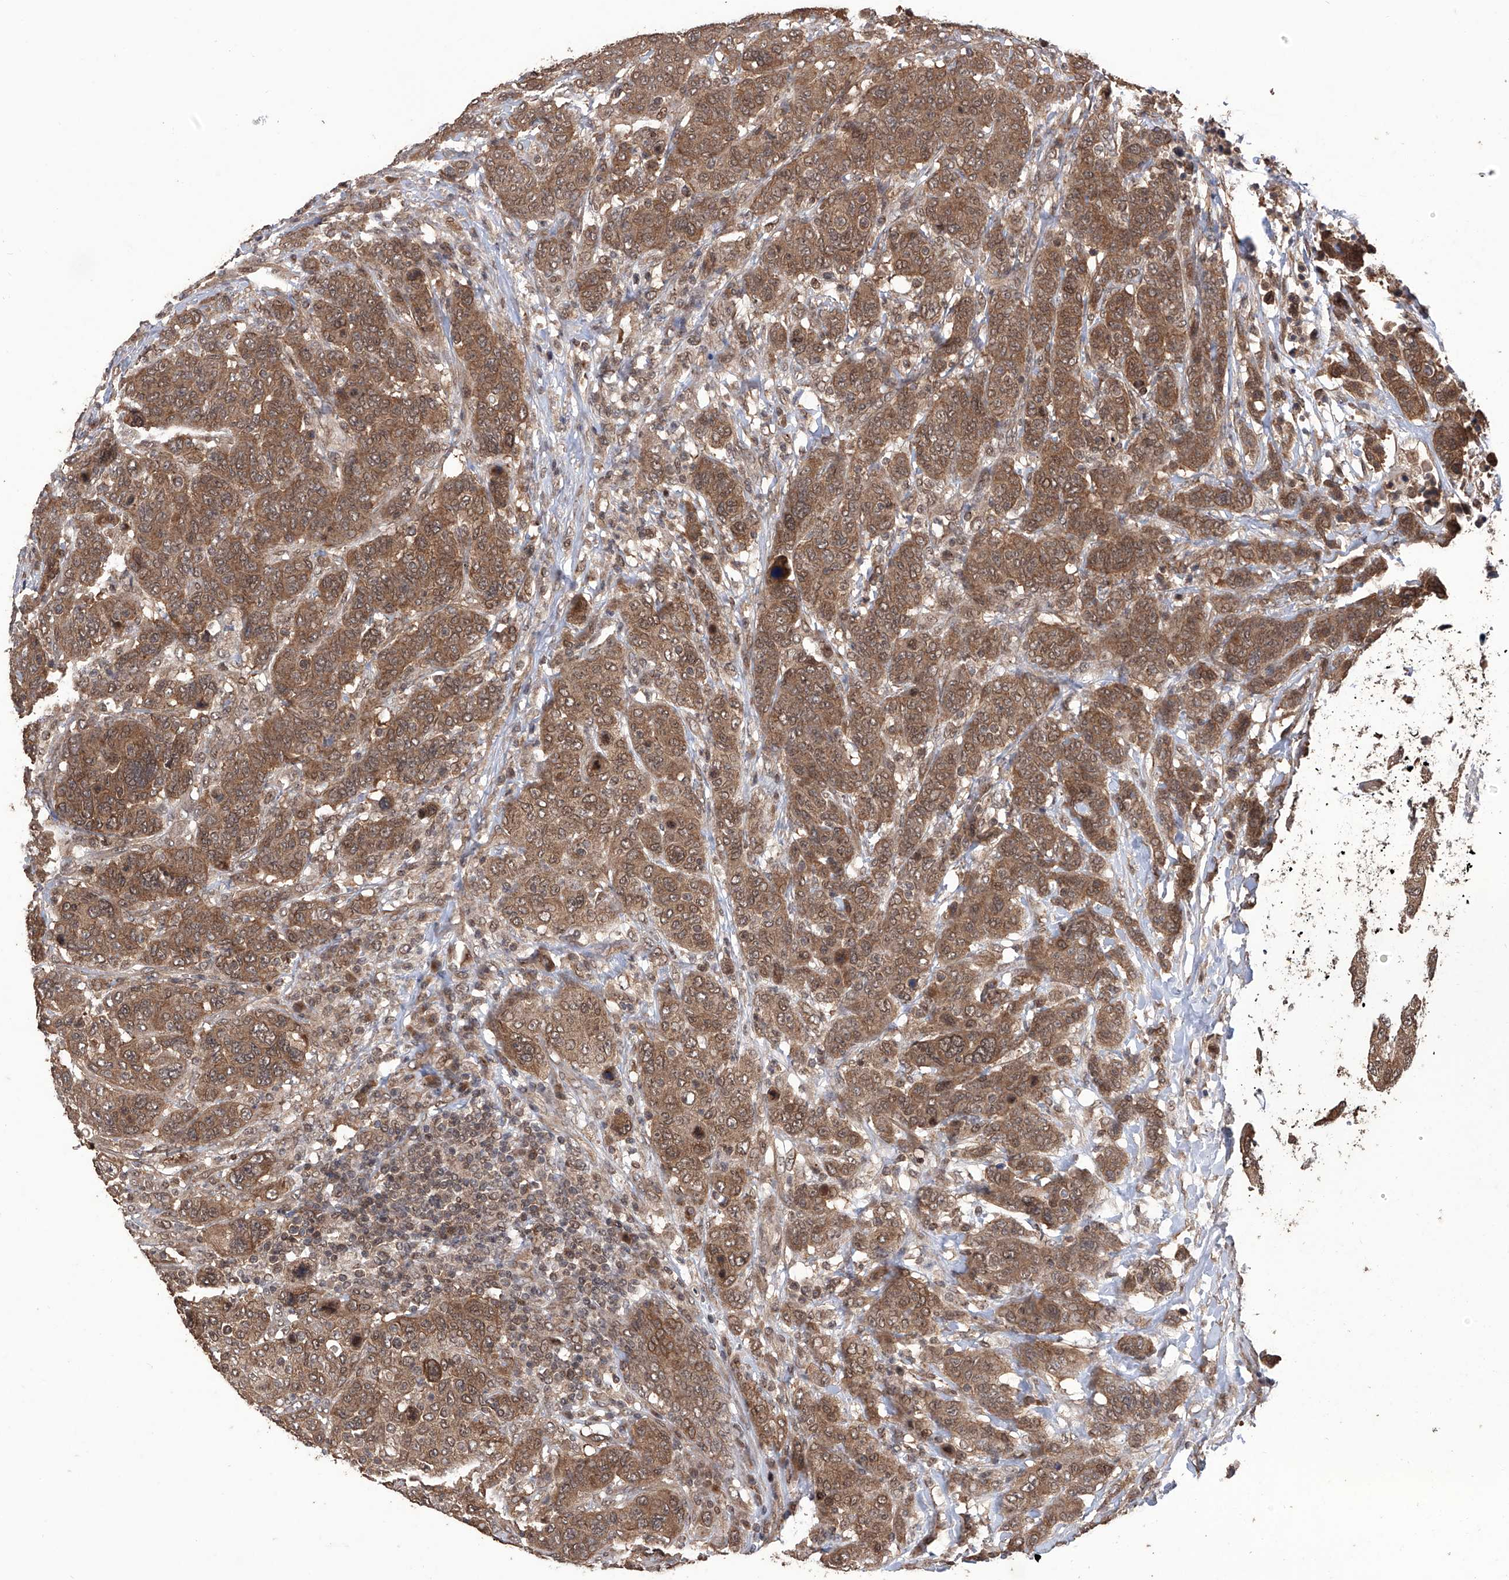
{"staining": {"intensity": "moderate", "quantity": ">75%", "location": "cytoplasmic/membranous,nuclear"}, "tissue": "breast cancer", "cell_type": "Tumor cells", "image_type": "cancer", "snomed": [{"axis": "morphology", "description": "Duct carcinoma"}, {"axis": "topography", "description": "Breast"}], "caption": "A brown stain labels moderate cytoplasmic/membranous and nuclear expression of a protein in human breast cancer (invasive ductal carcinoma) tumor cells.", "gene": "LYSMD4", "patient": {"sex": "female", "age": 37}}